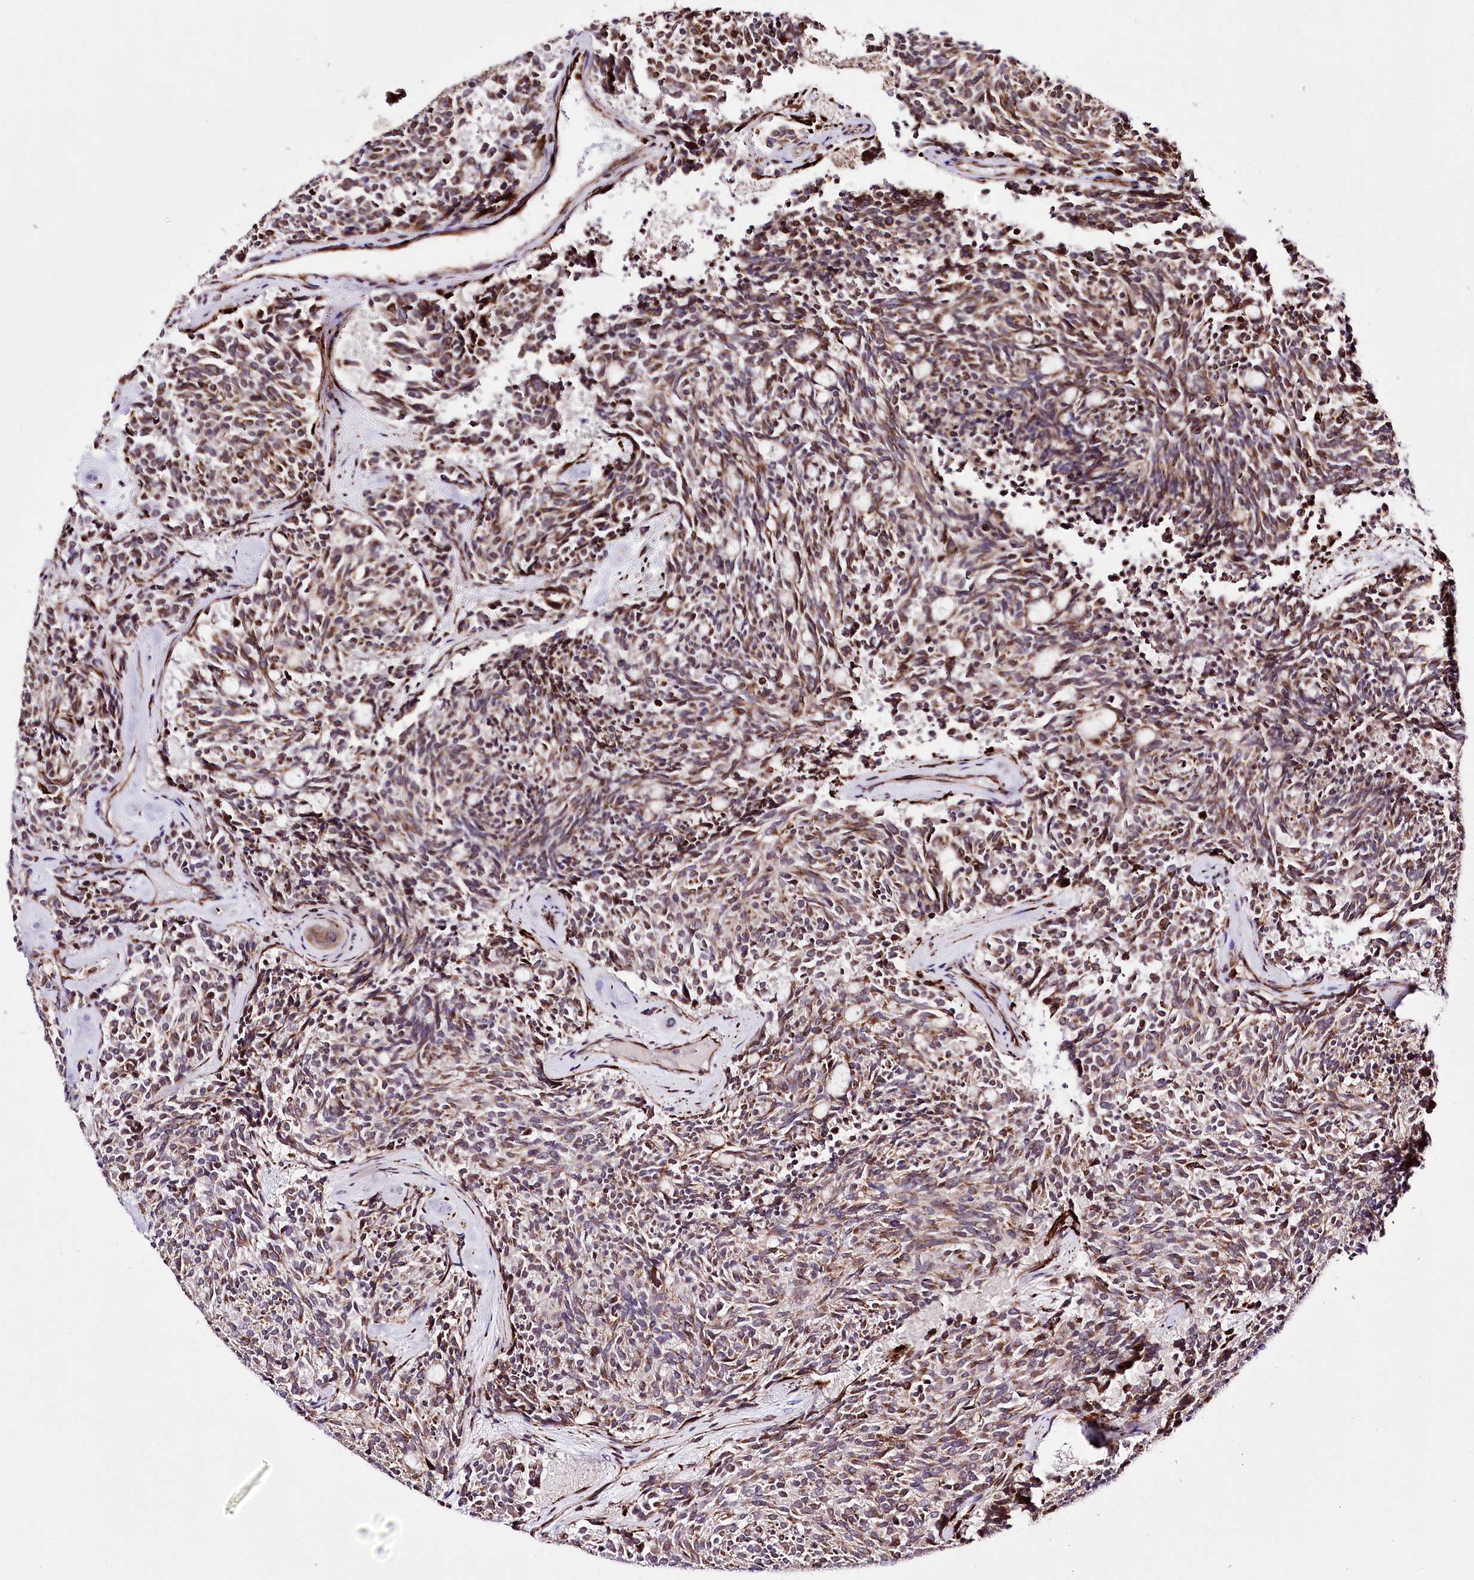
{"staining": {"intensity": "moderate", "quantity": ">75%", "location": "cytoplasmic/membranous"}, "tissue": "carcinoid", "cell_type": "Tumor cells", "image_type": "cancer", "snomed": [{"axis": "morphology", "description": "Carcinoid, malignant, NOS"}, {"axis": "topography", "description": "Pancreas"}], "caption": "Carcinoid stained with DAB immunohistochemistry (IHC) exhibits medium levels of moderate cytoplasmic/membranous positivity in about >75% of tumor cells. (brown staining indicates protein expression, while blue staining denotes nuclei).", "gene": "WWC1", "patient": {"sex": "female", "age": 54}}